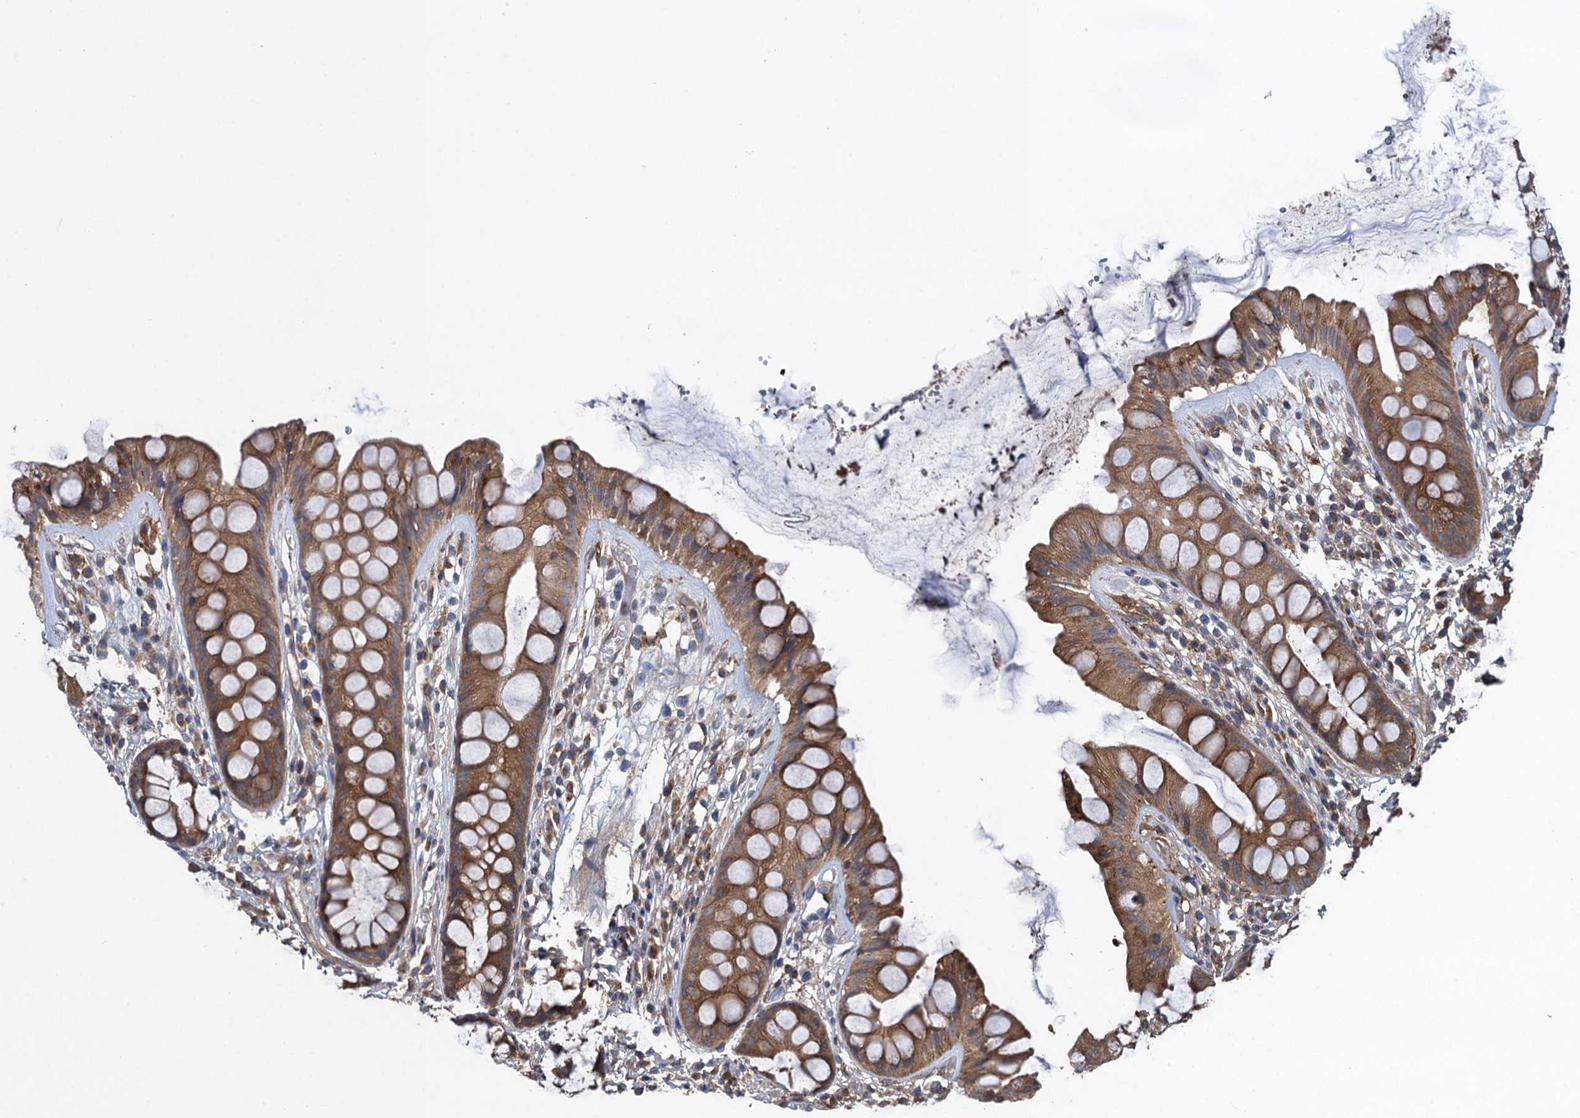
{"staining": {"intensity": "strong", "quantity": ">75%", "location": "cytoplasmic/membranous"}, "tissue": "rectum", "cell_type": "Glandular cells", "image_type": "normal", "snomed": [{"axis": "morphology", "description": "Normal tissue, NOS"}, {"axis": "topography", "description": "Rectum"}], "caption": "This histopathology image reveals immunohistochemistry staining of unremarkable rectum, with high strong cytoplasmic/membranous positivity in about >75% of glandular cells.", "gene": "SNAP29", "patient": {"sex": "male", "age": 74}}